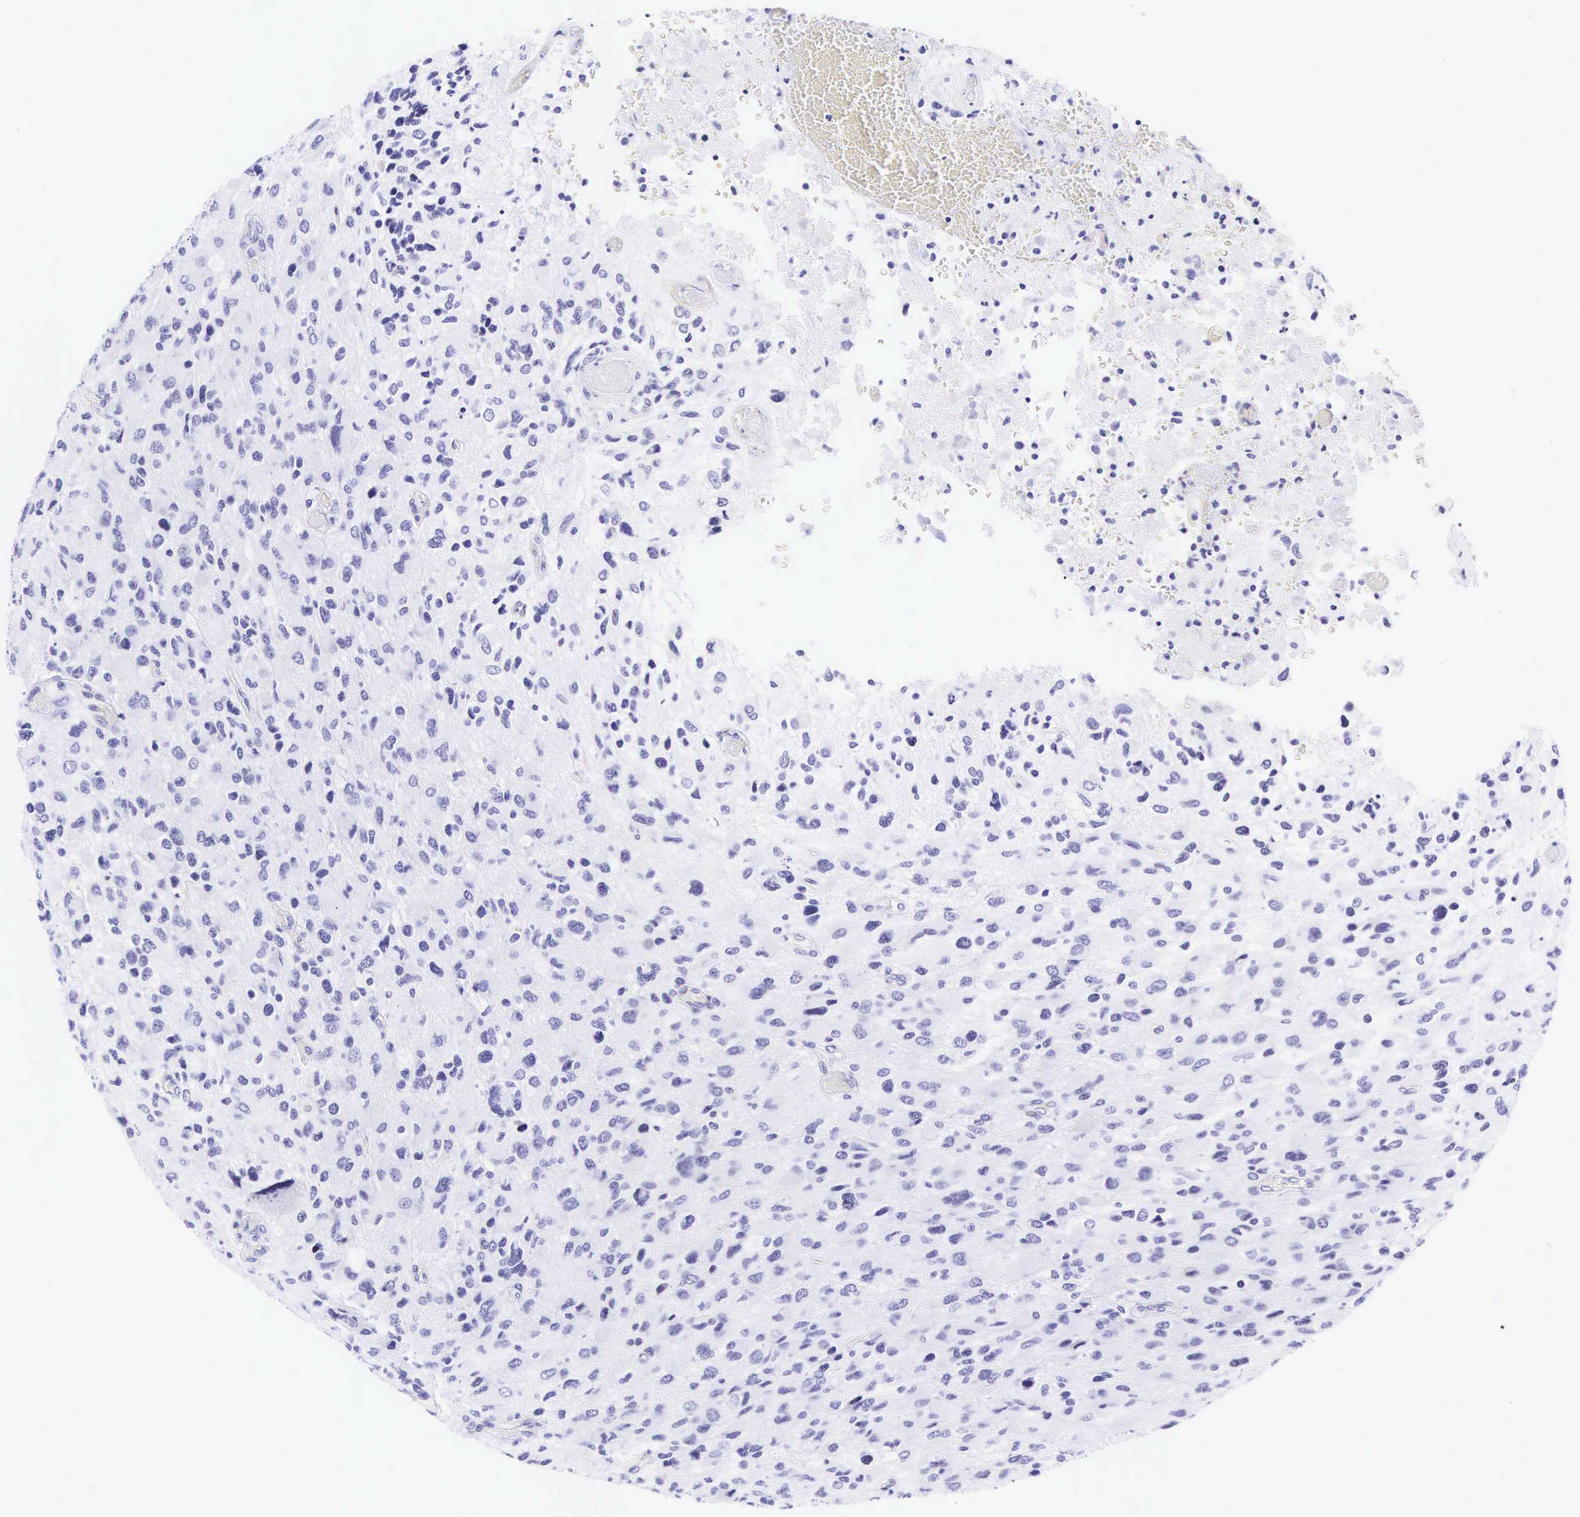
{"staining": {"intensity": "negative", "quantity": "none", "location": "none"}, "tissue": "glioma", "cell_type": "Tumor cells", "image_type": "cancer", "snomed": [{"axis": "morphology", "description": "Glioma, malignant, High grade"}, {"axis": "topography", "description": "Brain"}], "caption": "Protein analysis of glioma displays no significant staining in tumor cells. The staining is performed using DAB (3,3'-diaminobenzidine) brown chromogen with nuclei counter-stained in using hematoxylin.", "gene": "KRT18", "patient": {"sex": "male", "age": 69}}